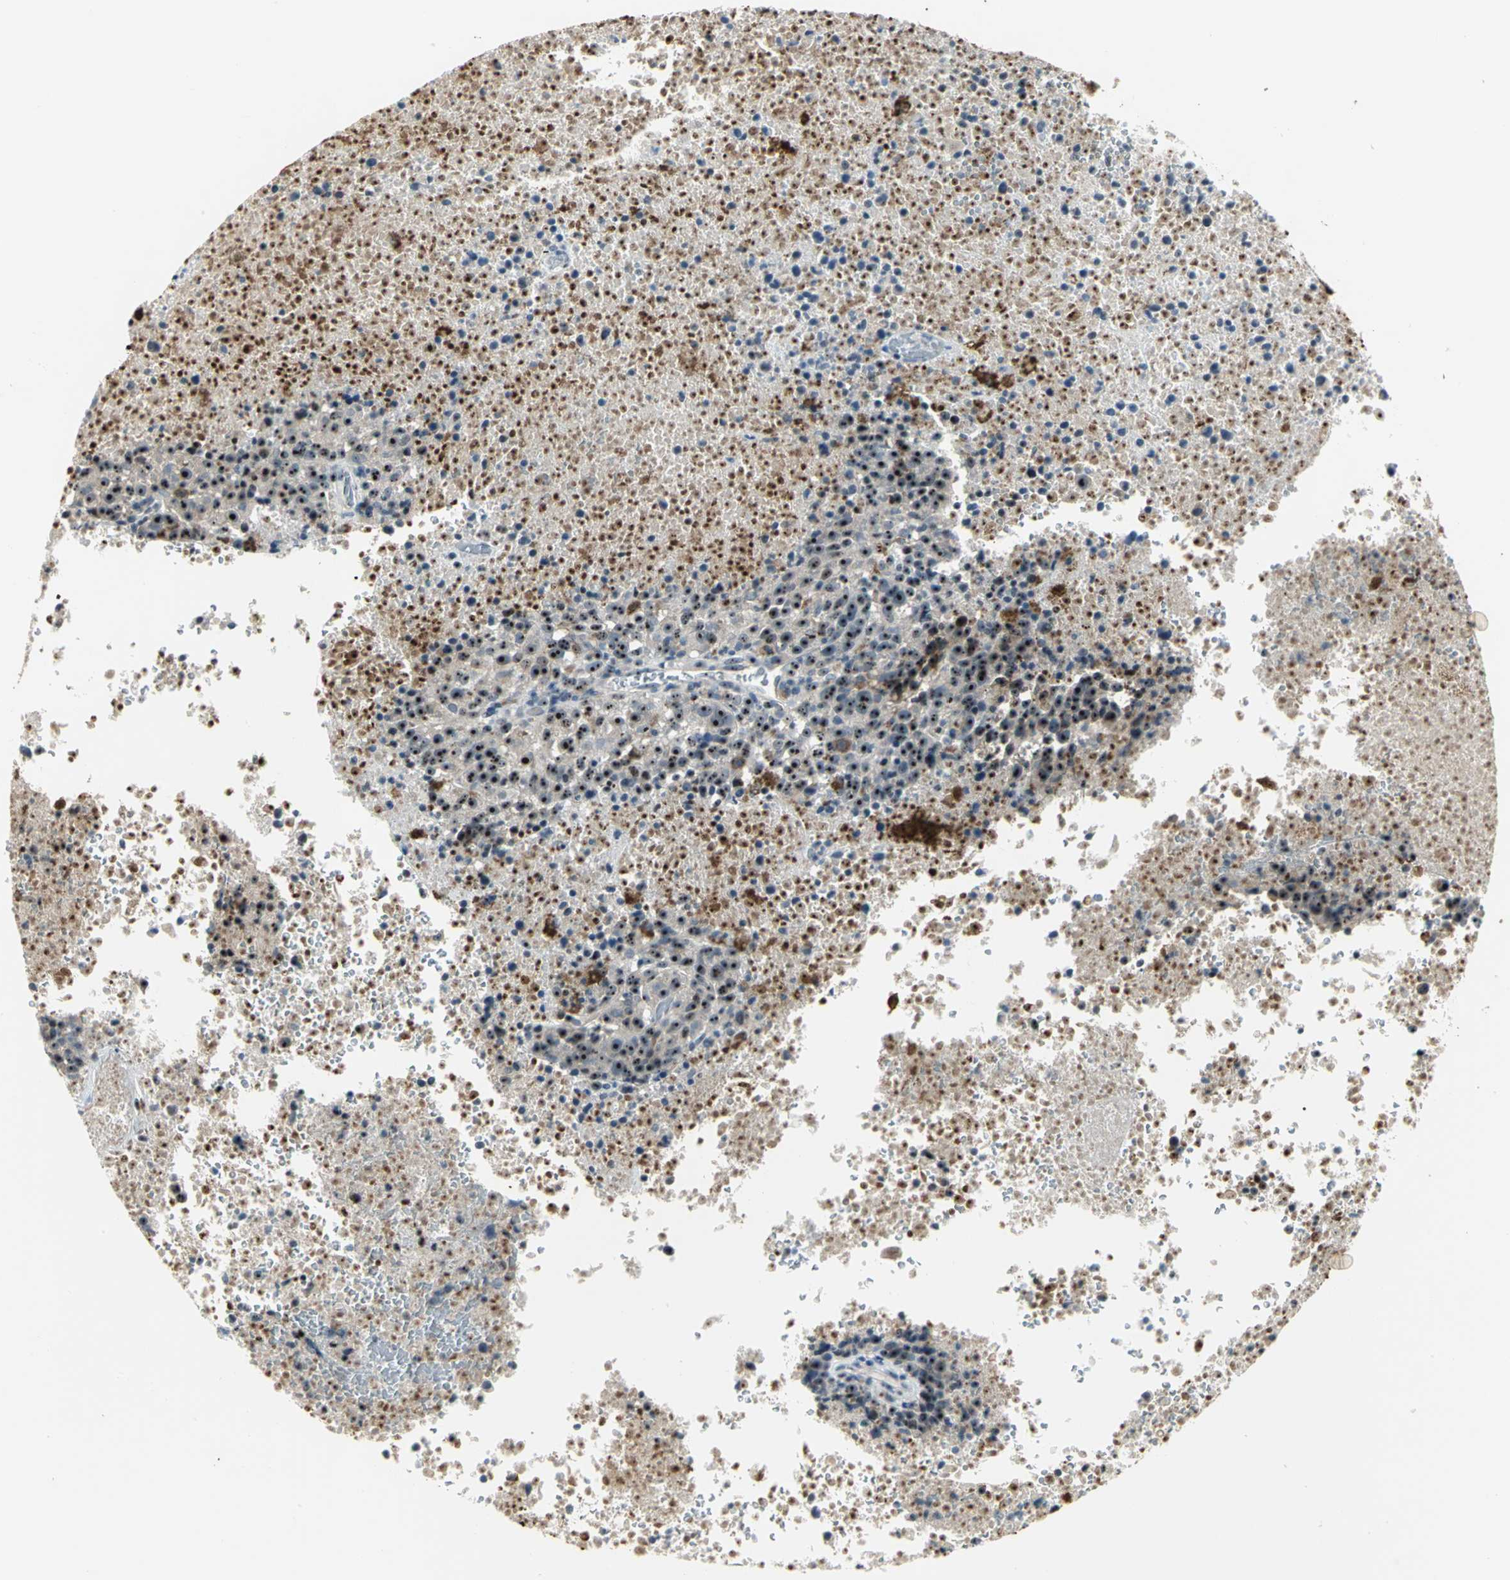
{"staining": {"intensity": "strong", "quantity": ">75%", "location": "nuclear"}, "tissue": "melanoma", "cell_type": "Tumor cells", "image_type": "cancer", "snomed": [{"axis": "morphology", "description": "Malignant melanoma, Metastatic site"}, {"axis": "topography", "description": "Cerebral cortex"}], "caption": "High-magnification brightfield microscopy of malignant melanoma (metastatic site) stained with DAB (3,3'-diaminobenzidine) (brown) and counterstained with hematoxylin (blue). tumor cells exhibit strong nuclear staining is present in about>75% of cells. Ihc stains the protein in brown and the nuclei are stained blue.", "gene": "MYBBP1A", "patient": {"sex": "female", "age": 52}}